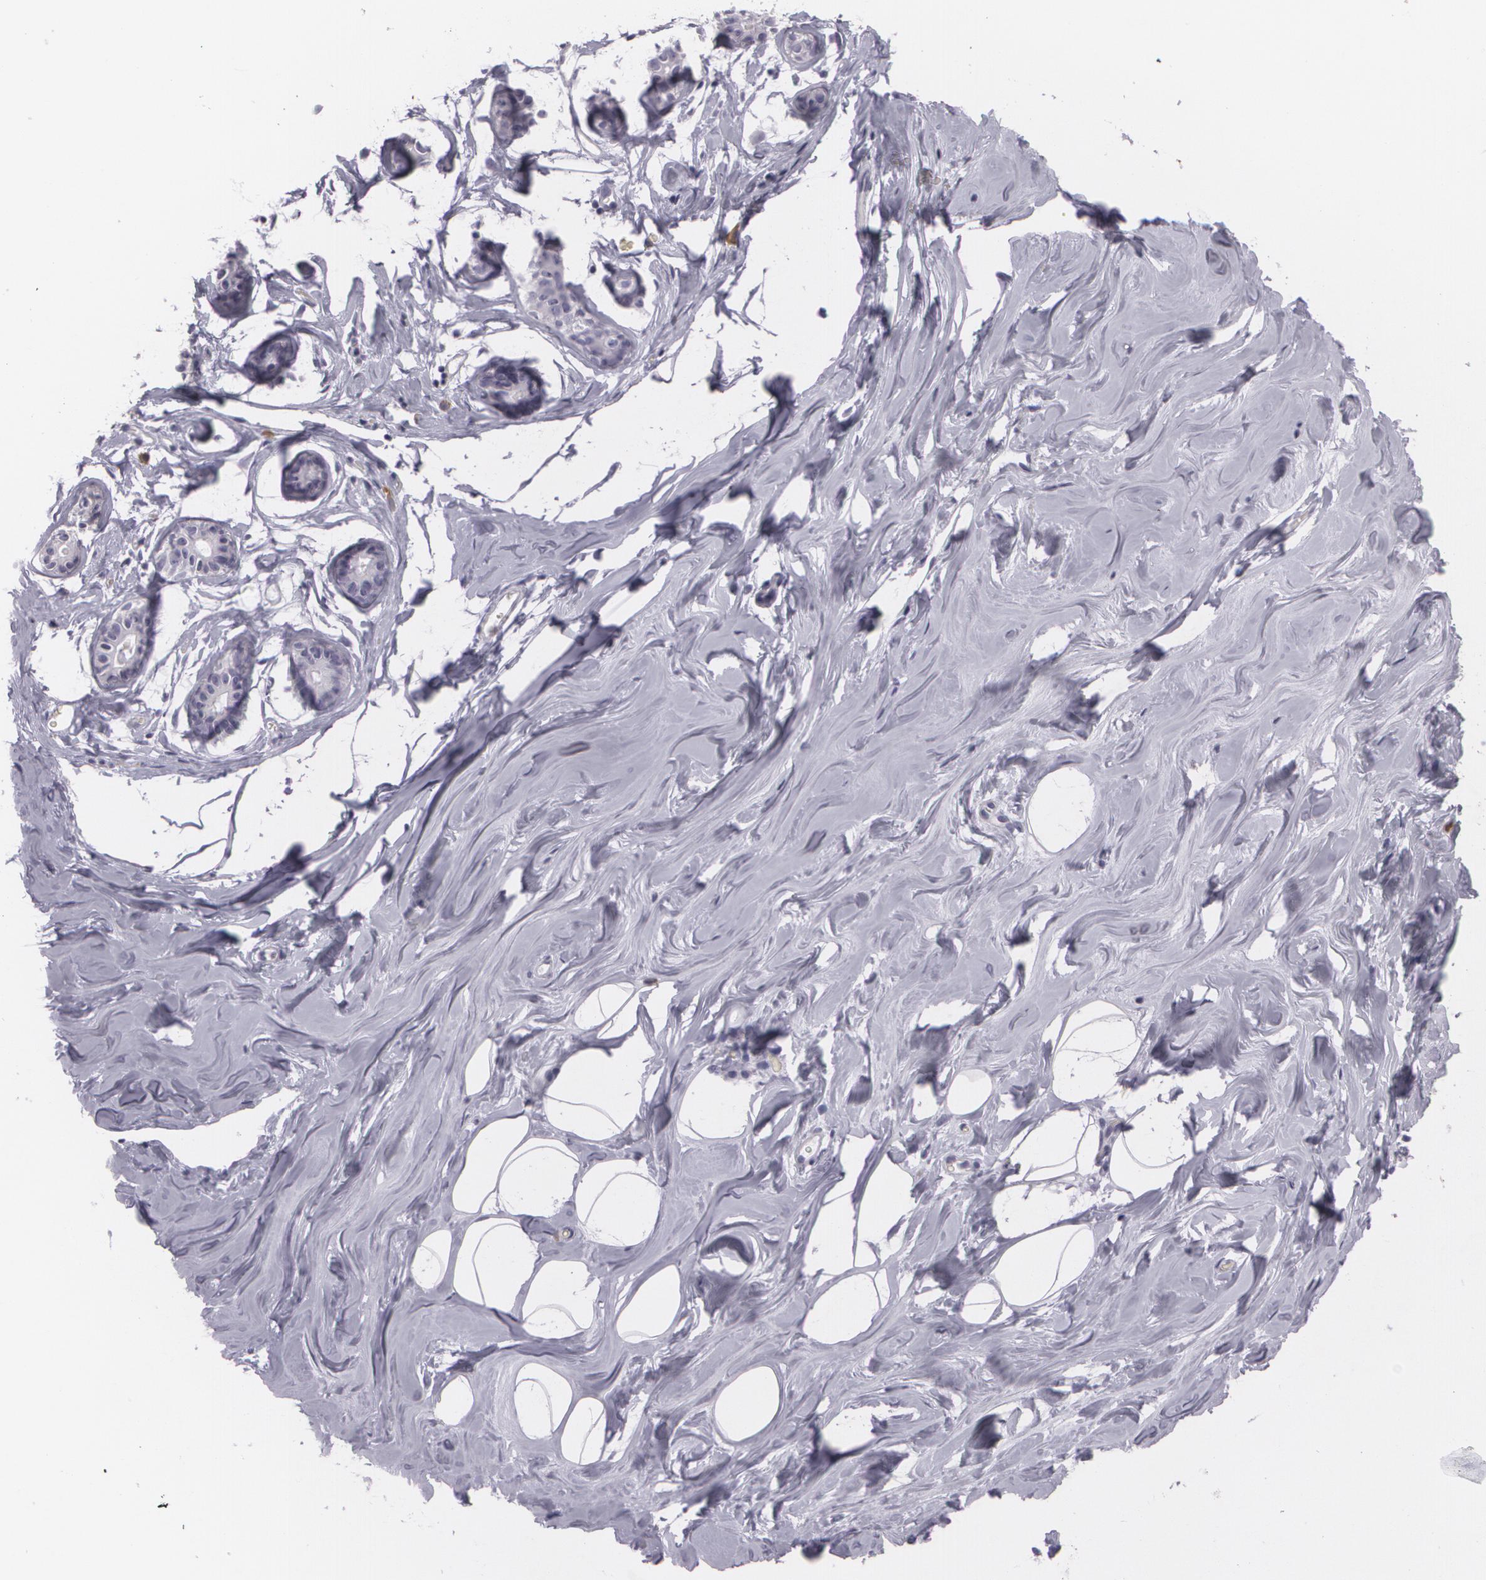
{"staining": {"intensity": "negative", "quantity": "none", "location": "none"}, "tissue": "breast", "cell_type": "Adipocytes", "image_type": "normal", "snomed": [{"axis": "morphology", "description": "Normal tissue, NOS"}, {"axis": "morphology", "description": "Fibrosis, NOS"}, {"axis": "topography", "description": "Breast"}], "caption": "IHC photomicrograph of unremarkable breast stained for a protein (brown), which displays no staining in adipocytes. (Stains: DAB (3,3'-diaminobenzidine) immunohistochemistry (IHC) with hematoxylin counter stain, Microscopy: brightfield microscopy at high magnification).", "gene": "MAP2", "patient": {"sex": "female", "age": 39}}